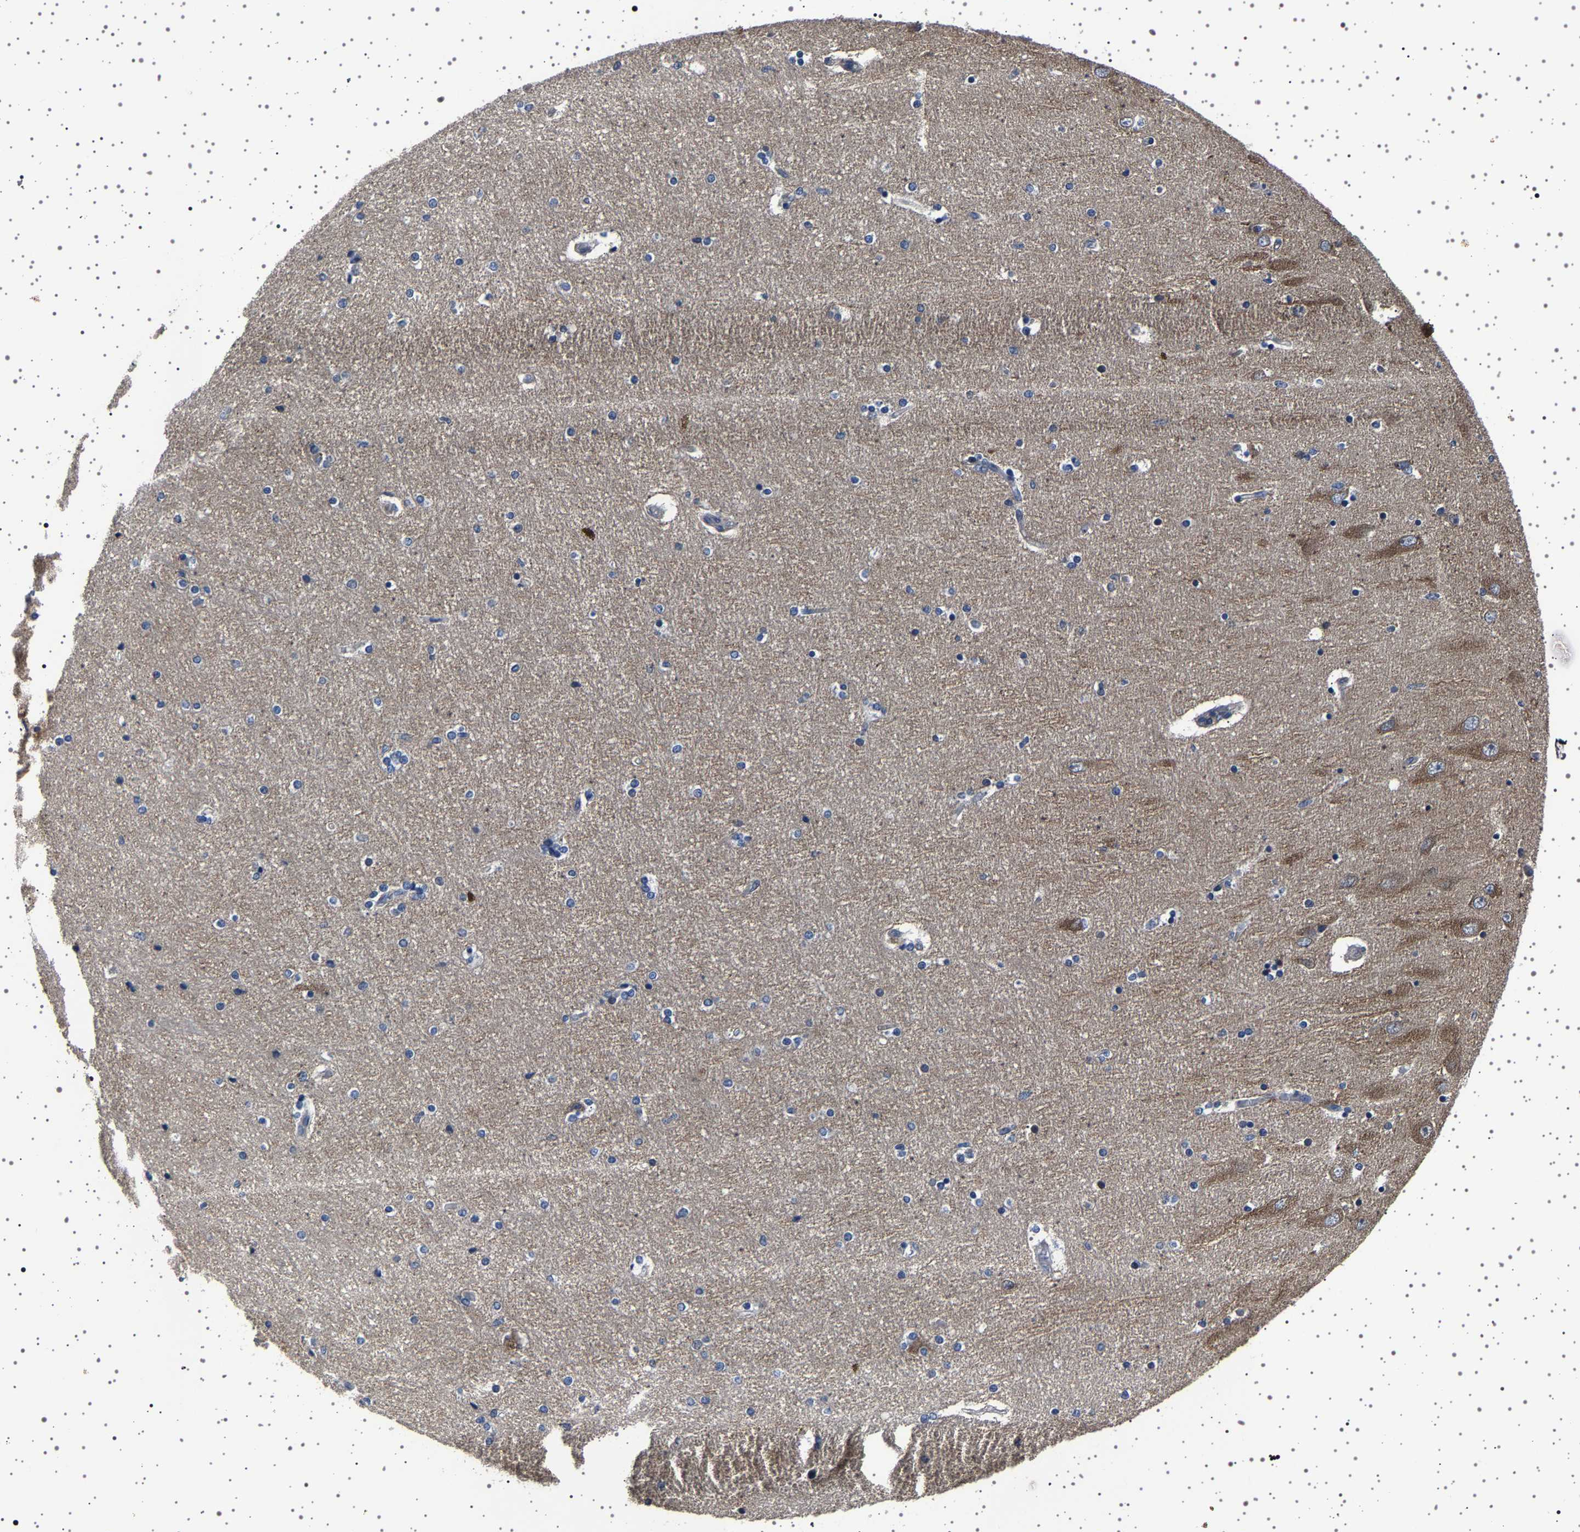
{"staining": {"intensity": "negative", "quantity": "none", "location": "none"}, "tissue": "hippocampus", "cell_type": "Glial cells", "image_type": "normal", "snomed": [{"axis": "morphology", "description": "Normal tissue, NOS"}, {"axis": "topography", "description": "Hippocampus"}], "caption": "Glial cells are negative for brown protein staining in benign hippocampus. The staining is performed using DAB (3,3'-diaminobenzidine) brown chromogen with nuclei counter-stained in using hematoxylin.", "gene": "PAK5", "patient": {"sex": "female", "age": 54}}